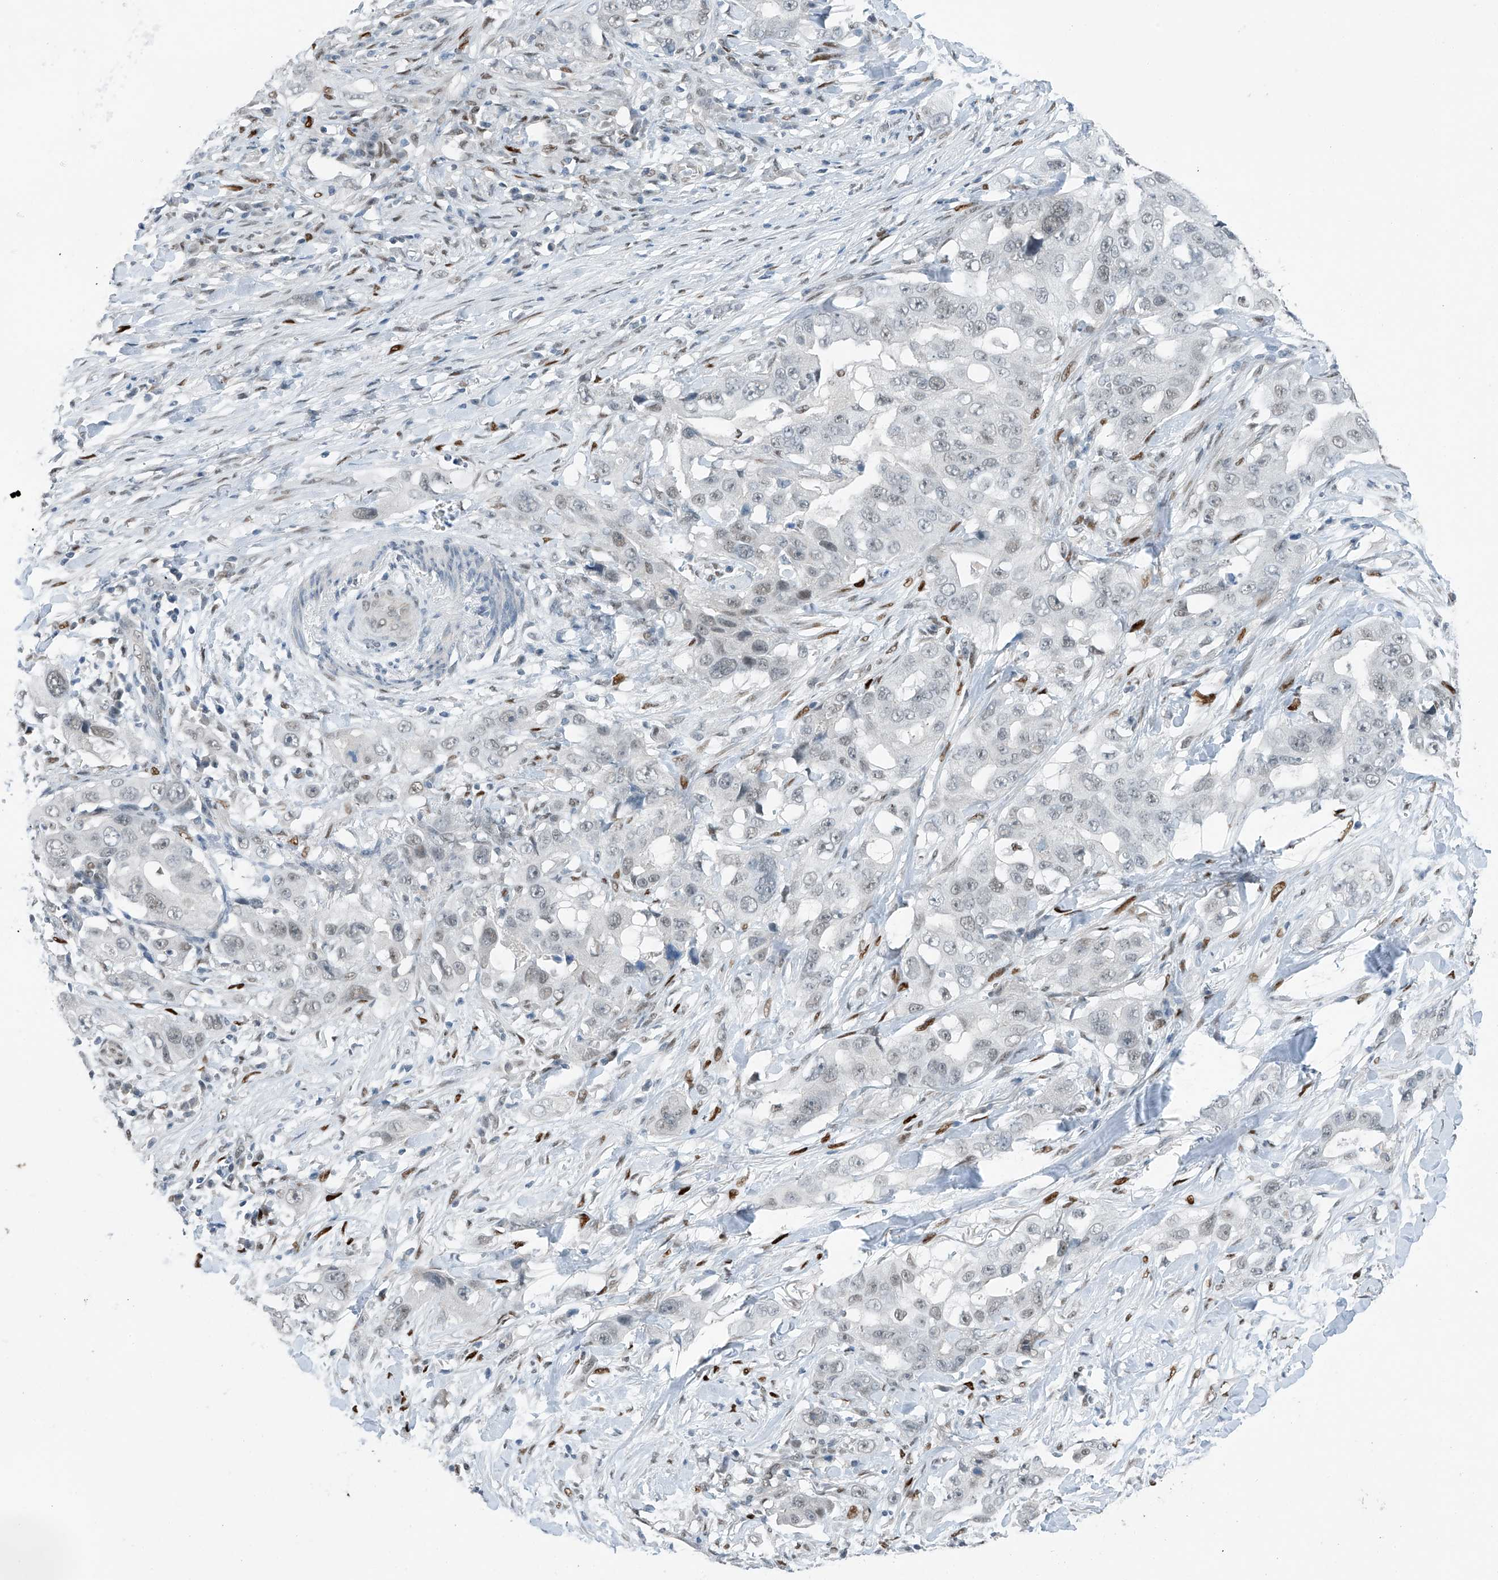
{"staining": {"intensity": "weak", "quantity": "<25%", "location": "nuclear"}, "tissue": "lung cancer", "cell_type": "Tumor cells", "image_type": "cancer", "snomed": [{"axis": "morphology", "description": "Adenocarcinoma, NOS"}, {"axis": "topography", "description": "Lung"}], "caption": "Protein analysis of adenocarcinoma (lung) reveals no significant staining in tumor cells. The staining was performed using DAB (3,3'-diaminobenzidine) to visualize the protein expression in brown, while the nuclei were stained in blue with hematoxylin (Magnification: 20x).", "gene": "TAF8", "patient": {"sex": "female", "age": 51}}